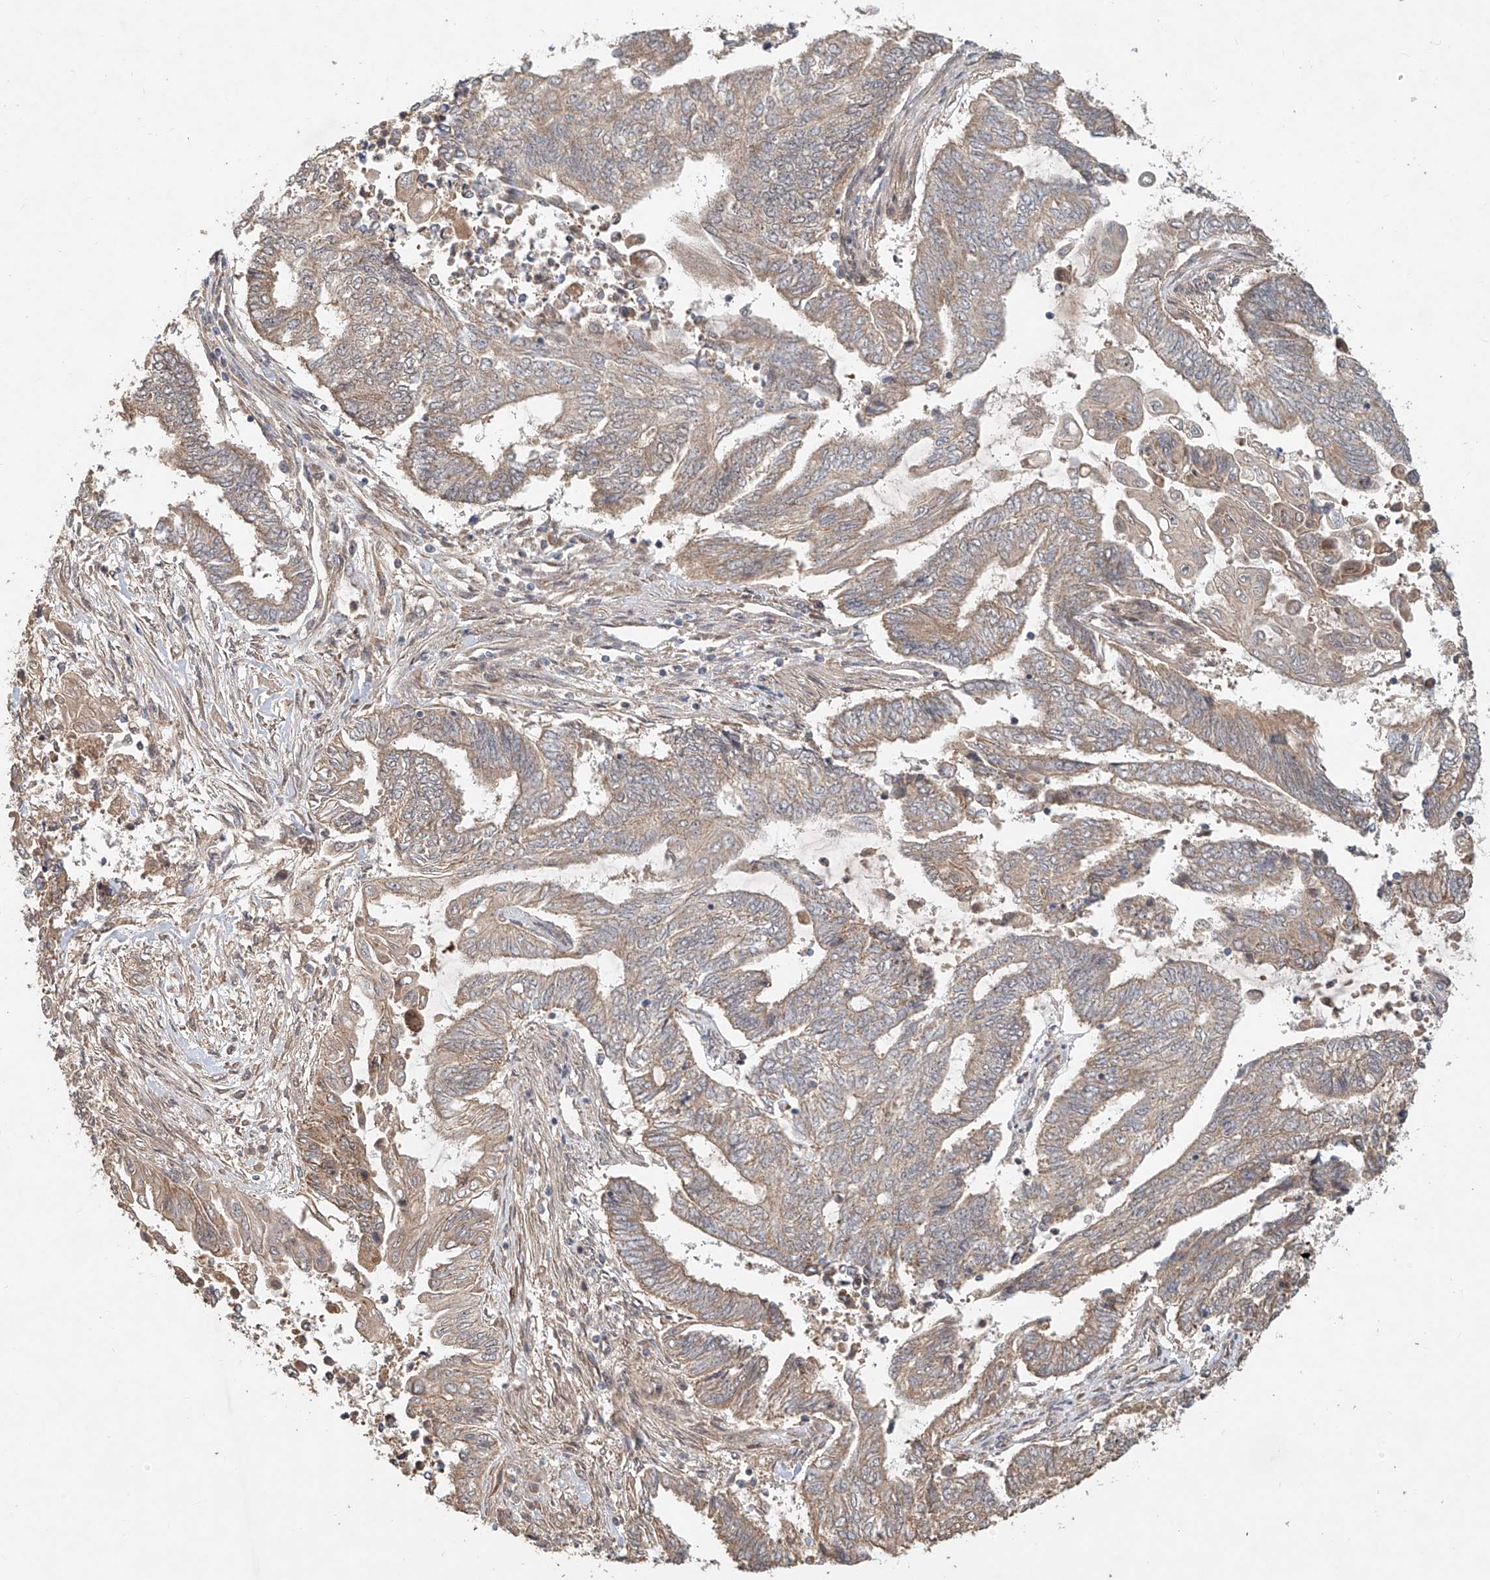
{"staining": {"intensity": "weak", "quantity": "25%-75%", "location": "cytoplasmic/membranous"}, "tissue": "endometrial cancer", "cell_type": "Tumor cells", "image_type": "cancer", "snomed": [{"axis": "morphology", "description": "Adenocarcinoma, NOS"}, {"axis": "topography", "description": "Uterus"}, {"axis": "topography", "description": "Endometrium"}], "caption": "About 25%-75% of tumor cells in human endometrial cancer (adenocarcinoma) reveal weak cytoplasmic/membranous protein expression as visualized by brown immunohistochemical staining.", "gene": "TMEM61", "patient": {"sex": "female", "age": 70}}